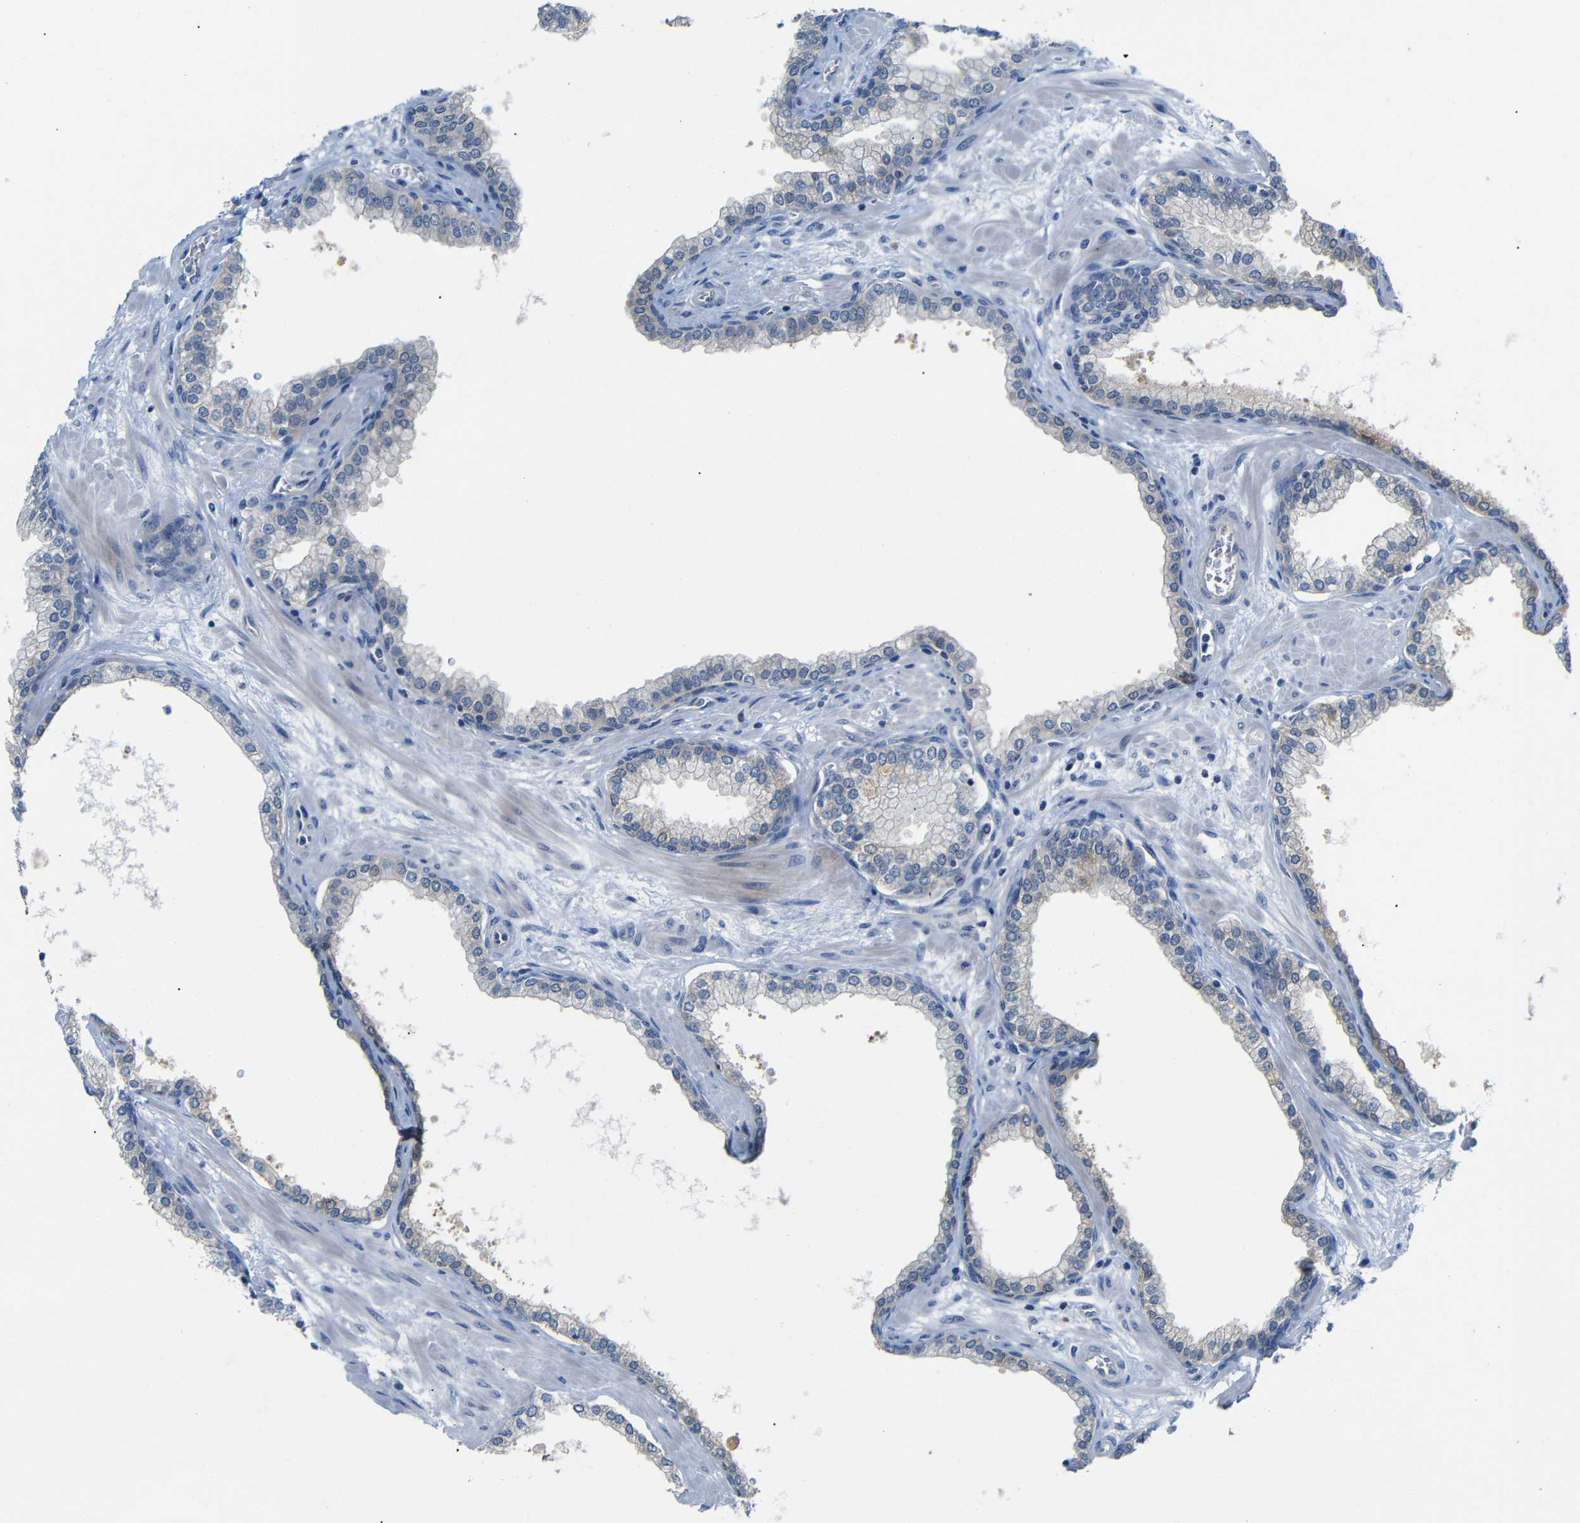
{"staining": {"intensity": "moderate", "quantity": "25%-75%", "location": "cytoplasmic/membranous"}, "tissue": "prostate", "cell_type": "Glandular cells", "image_type": "normal", "snomed": [{"axis": "morphology", "description": "Normal tissue, NOS"}, {"axis": "morphology", "description": "Urothelial carcinoma, Low grade"}, {"axis": "topography", "description": "Urinary bladder"}, {"axis": "topography", "description": "Prostate"}], "caption": "Brown immunohistochemical staining in normal prostate exhibits moderate cytoplasmic/membranous positivity in about 25%-75% of glandular cells.", "gene": "TBC1D32", "patient": {"sex": "male", "age": 60}}